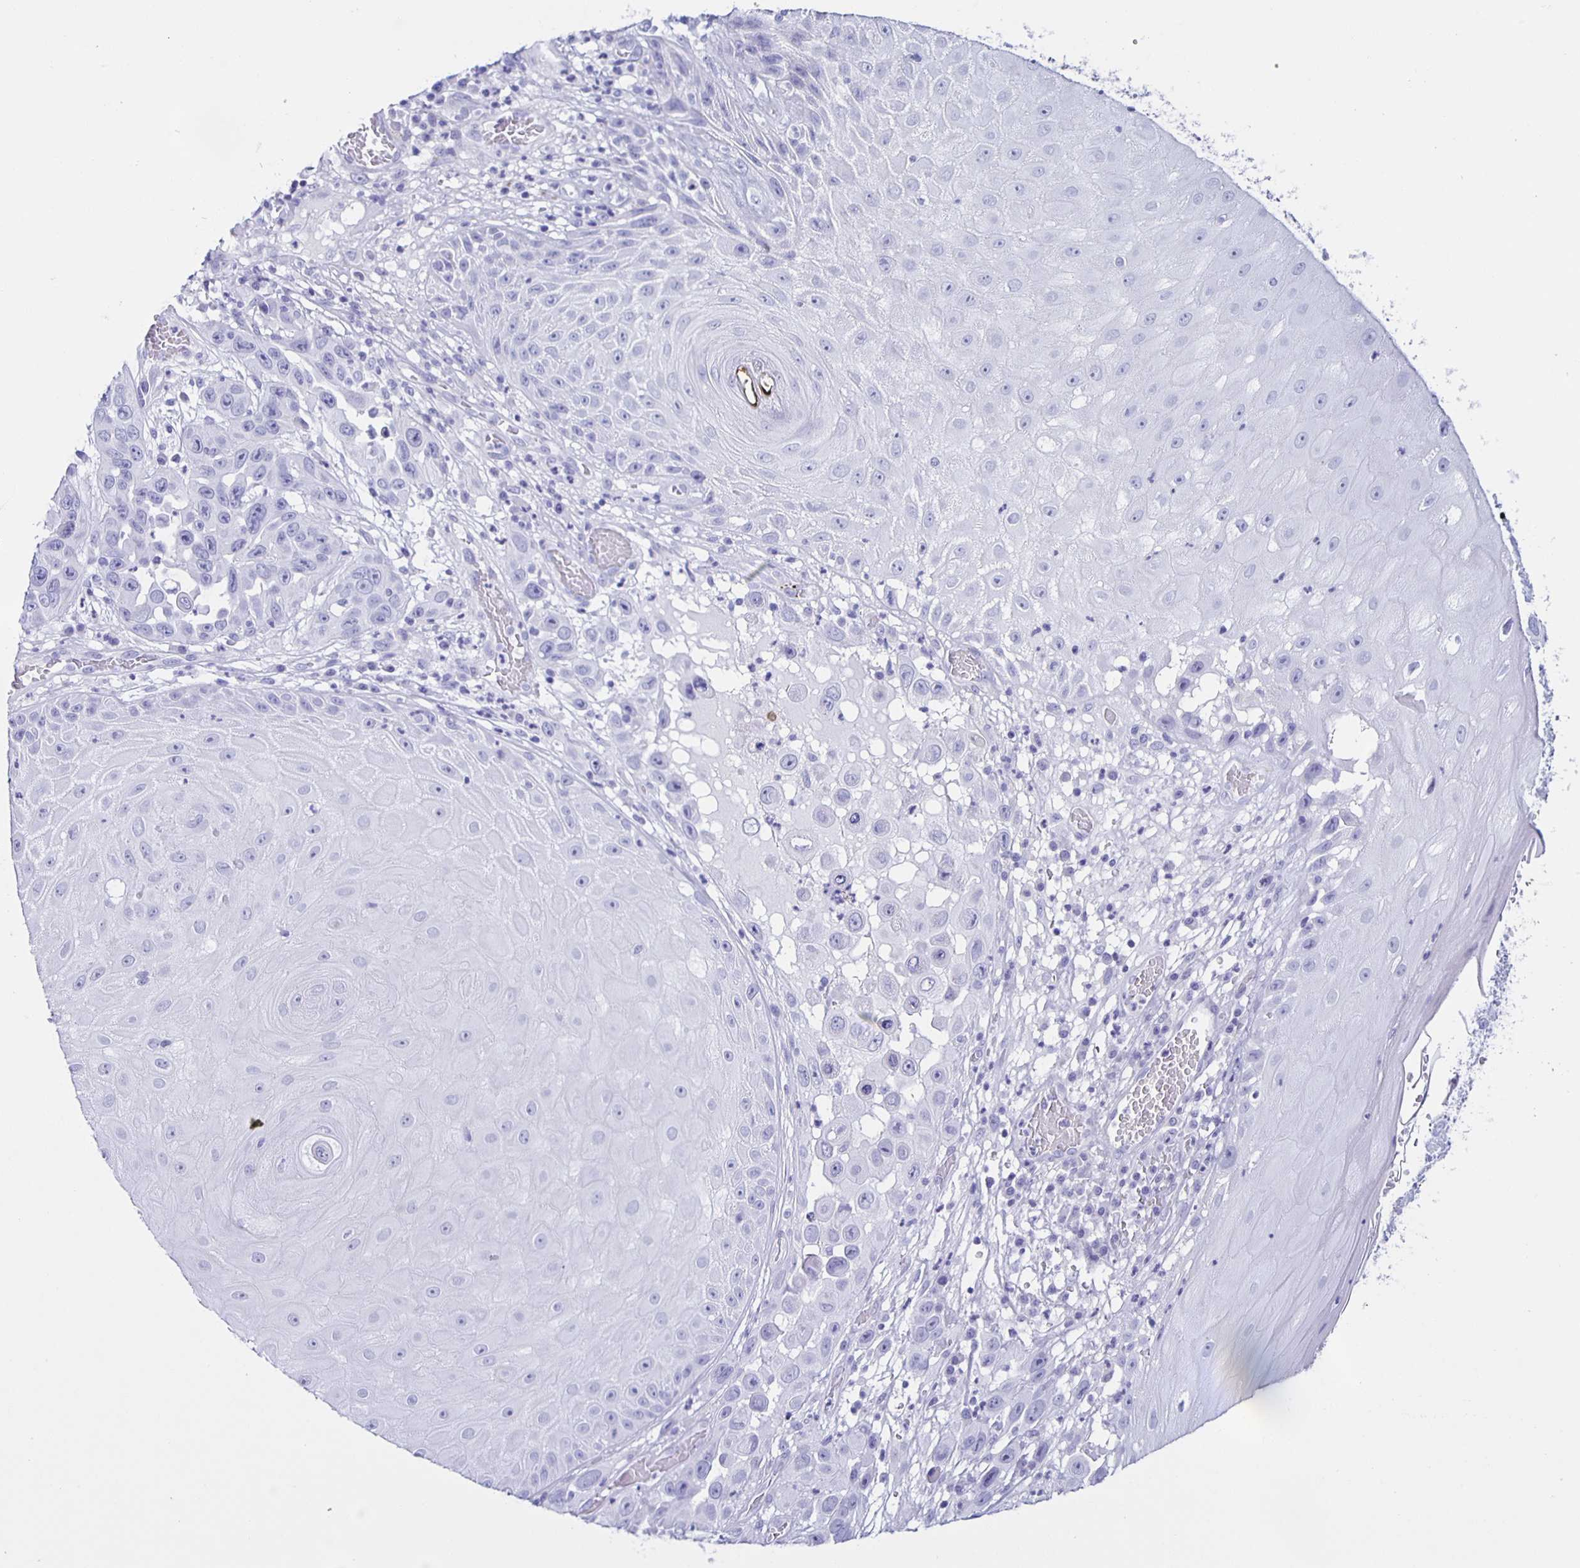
{"staining": {"intensity": "negative", "quantity": "none", "location": "none"}, "tissue": "skin cancer", "cell_type": "Tumor cells", "image_type": "cancer", "snomed": [{"axis": "morphology", "description": "Squamous cell carcinoma, NOS"}, {"axis": "topography", "description": "Skin"}], "caption": "Immunohistochemistry micrograph of neoplastic tissue: human squamous cell carcinoma (skin) stained with DAB exhibits no significant protein staining in tumor cells. The staining is performed using DAB (3,3'-diaminobenzidine) brown chromogen with nuclei counter-stained in using hematoxylin.", "gene": "AQP6", "patient": {"sex": "male", "age": 81}}